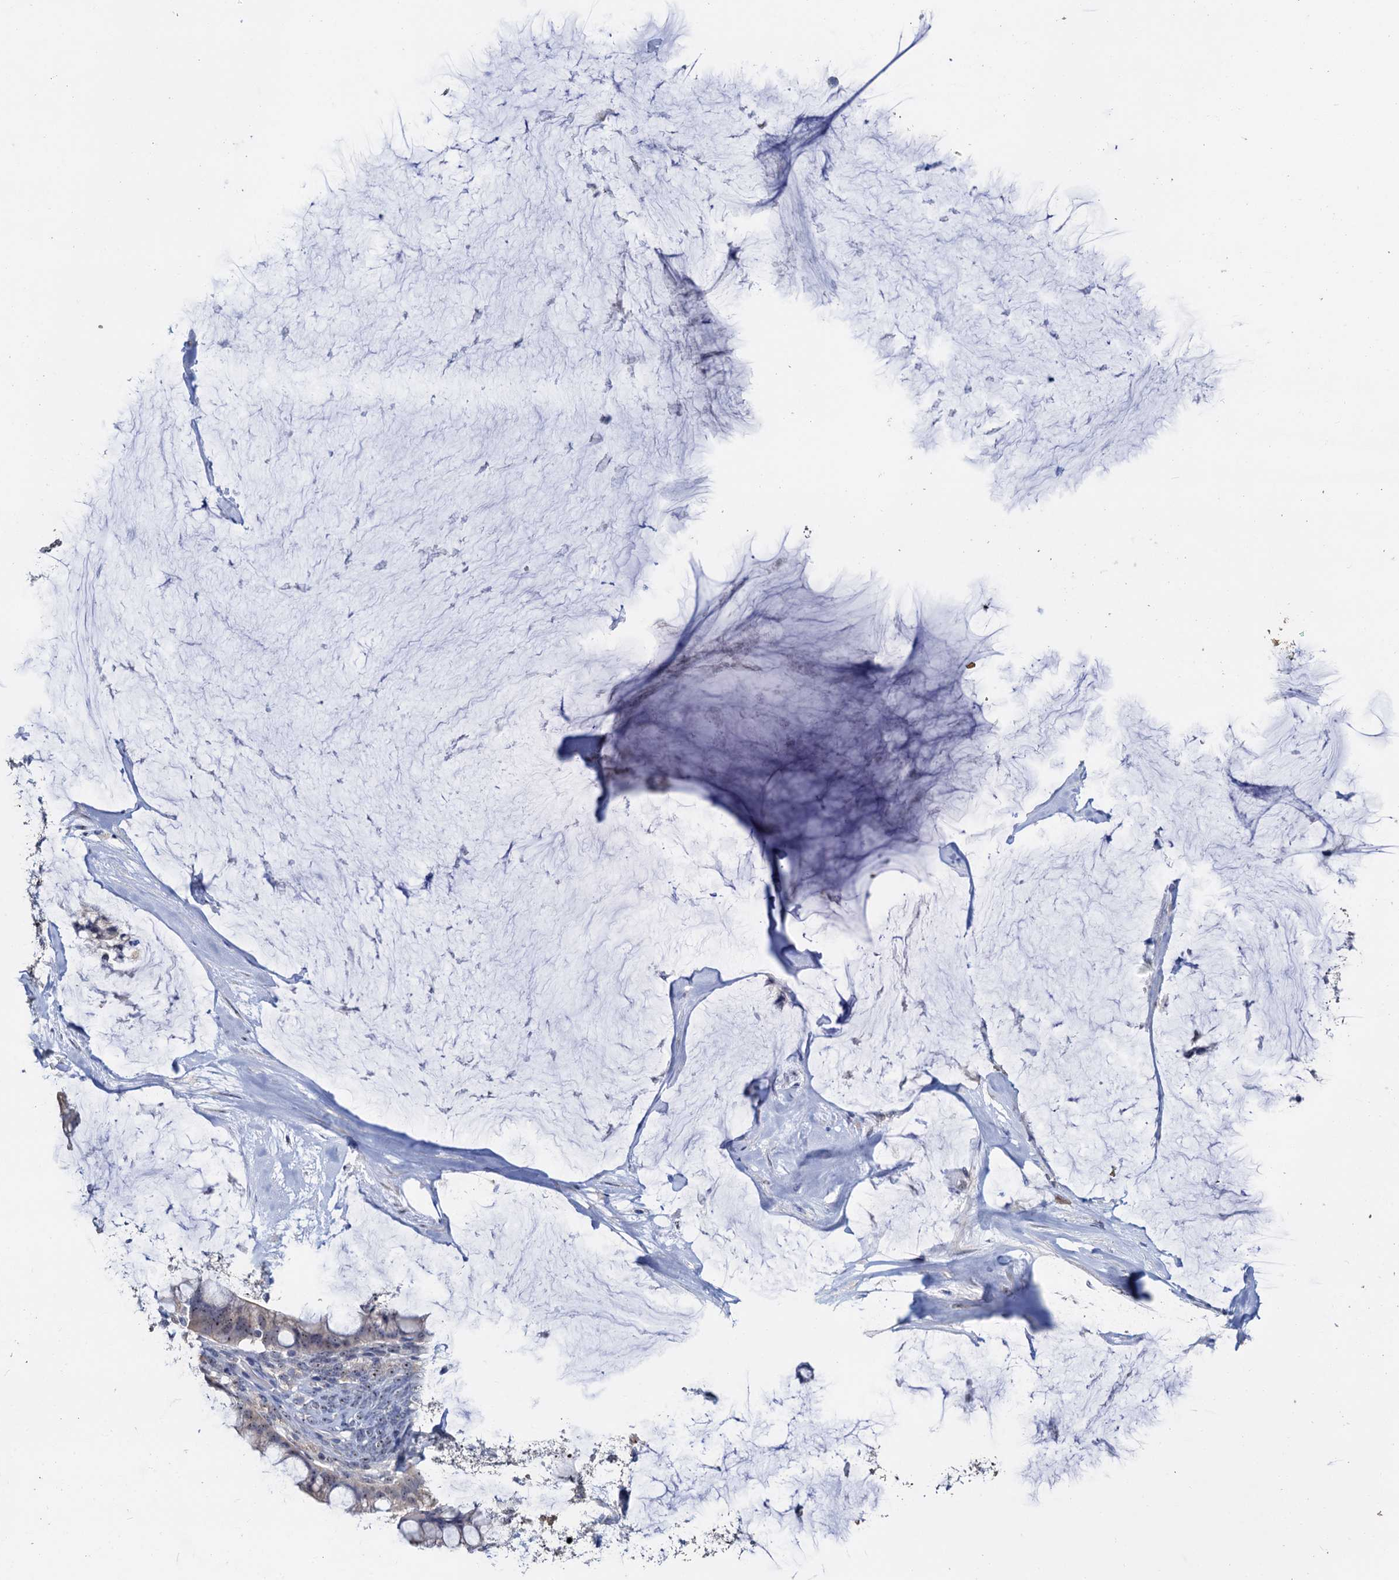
{"staining": {"intensity": "negative", "quantity": "none", "location": "none"}, "tissue": "ovarian cancer", "cell_type": "Tumor cells", "image_type": "cancer", "snomed": [{"axis": "morphology", "description": "Cystadenocarcinoma, mucinous, NOS"}, {"axis": "topography", "description": "Ovary"}], "caption": "This is an IHC micrograph of human ovarian cancer. There is no staining in tumor cells.", "gene": "C2CD3", "patient": {"sex": "female", "age": 39}}